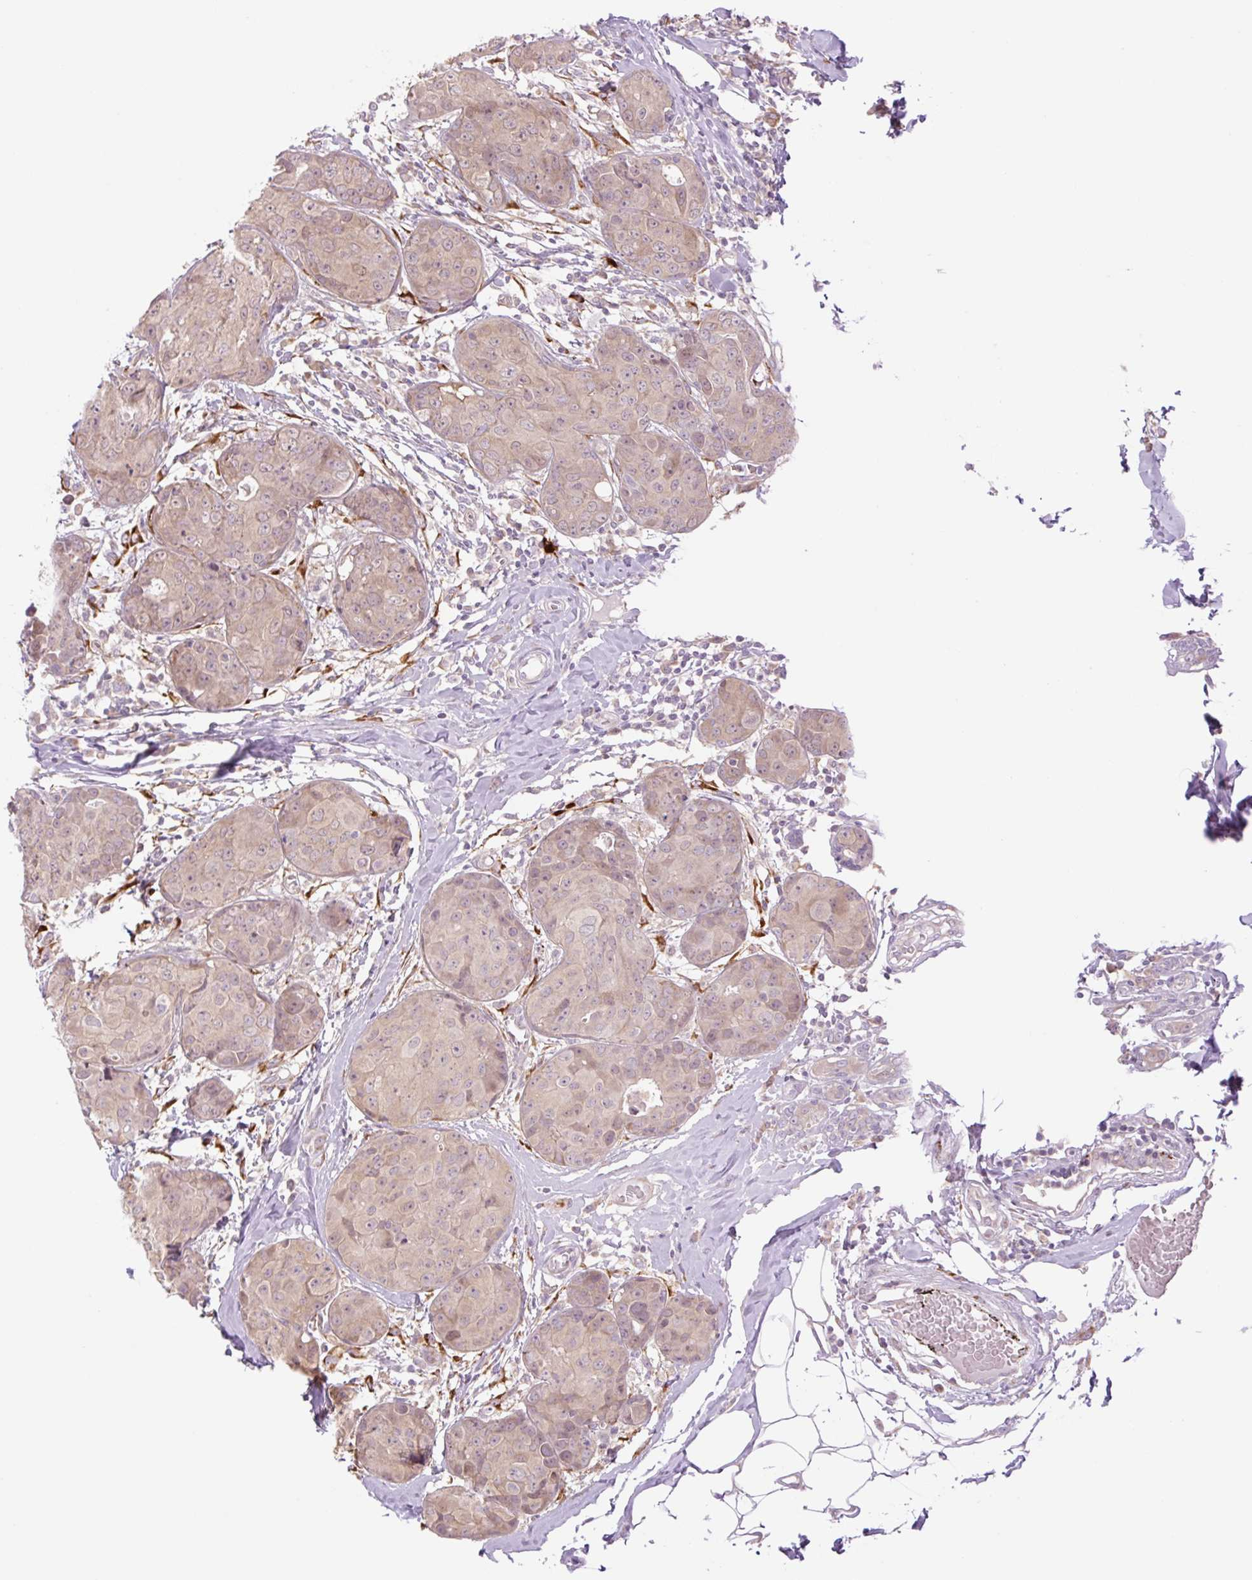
{"staining": {"intensity": "weak", "quantity": ">75%", "location": "cytoplasmic/membranous"}, "tissue": "breast cancer", "cell_type": "Tumor cells", "image_type": "cancer", "snomed": [{"axis": "morphology", "description": "Duct carcinoma"}, {"axis": "topography", "description": "Breast"}], "caption": "Breast cancer (intraductal carcinoma) stained with immunohistochemistry displays weak cytoplasmic/membranous positivity in approximately >75% of tumor cells.", "gene": "COL5A1", "patient": {"sex": "female", "age": 43}}